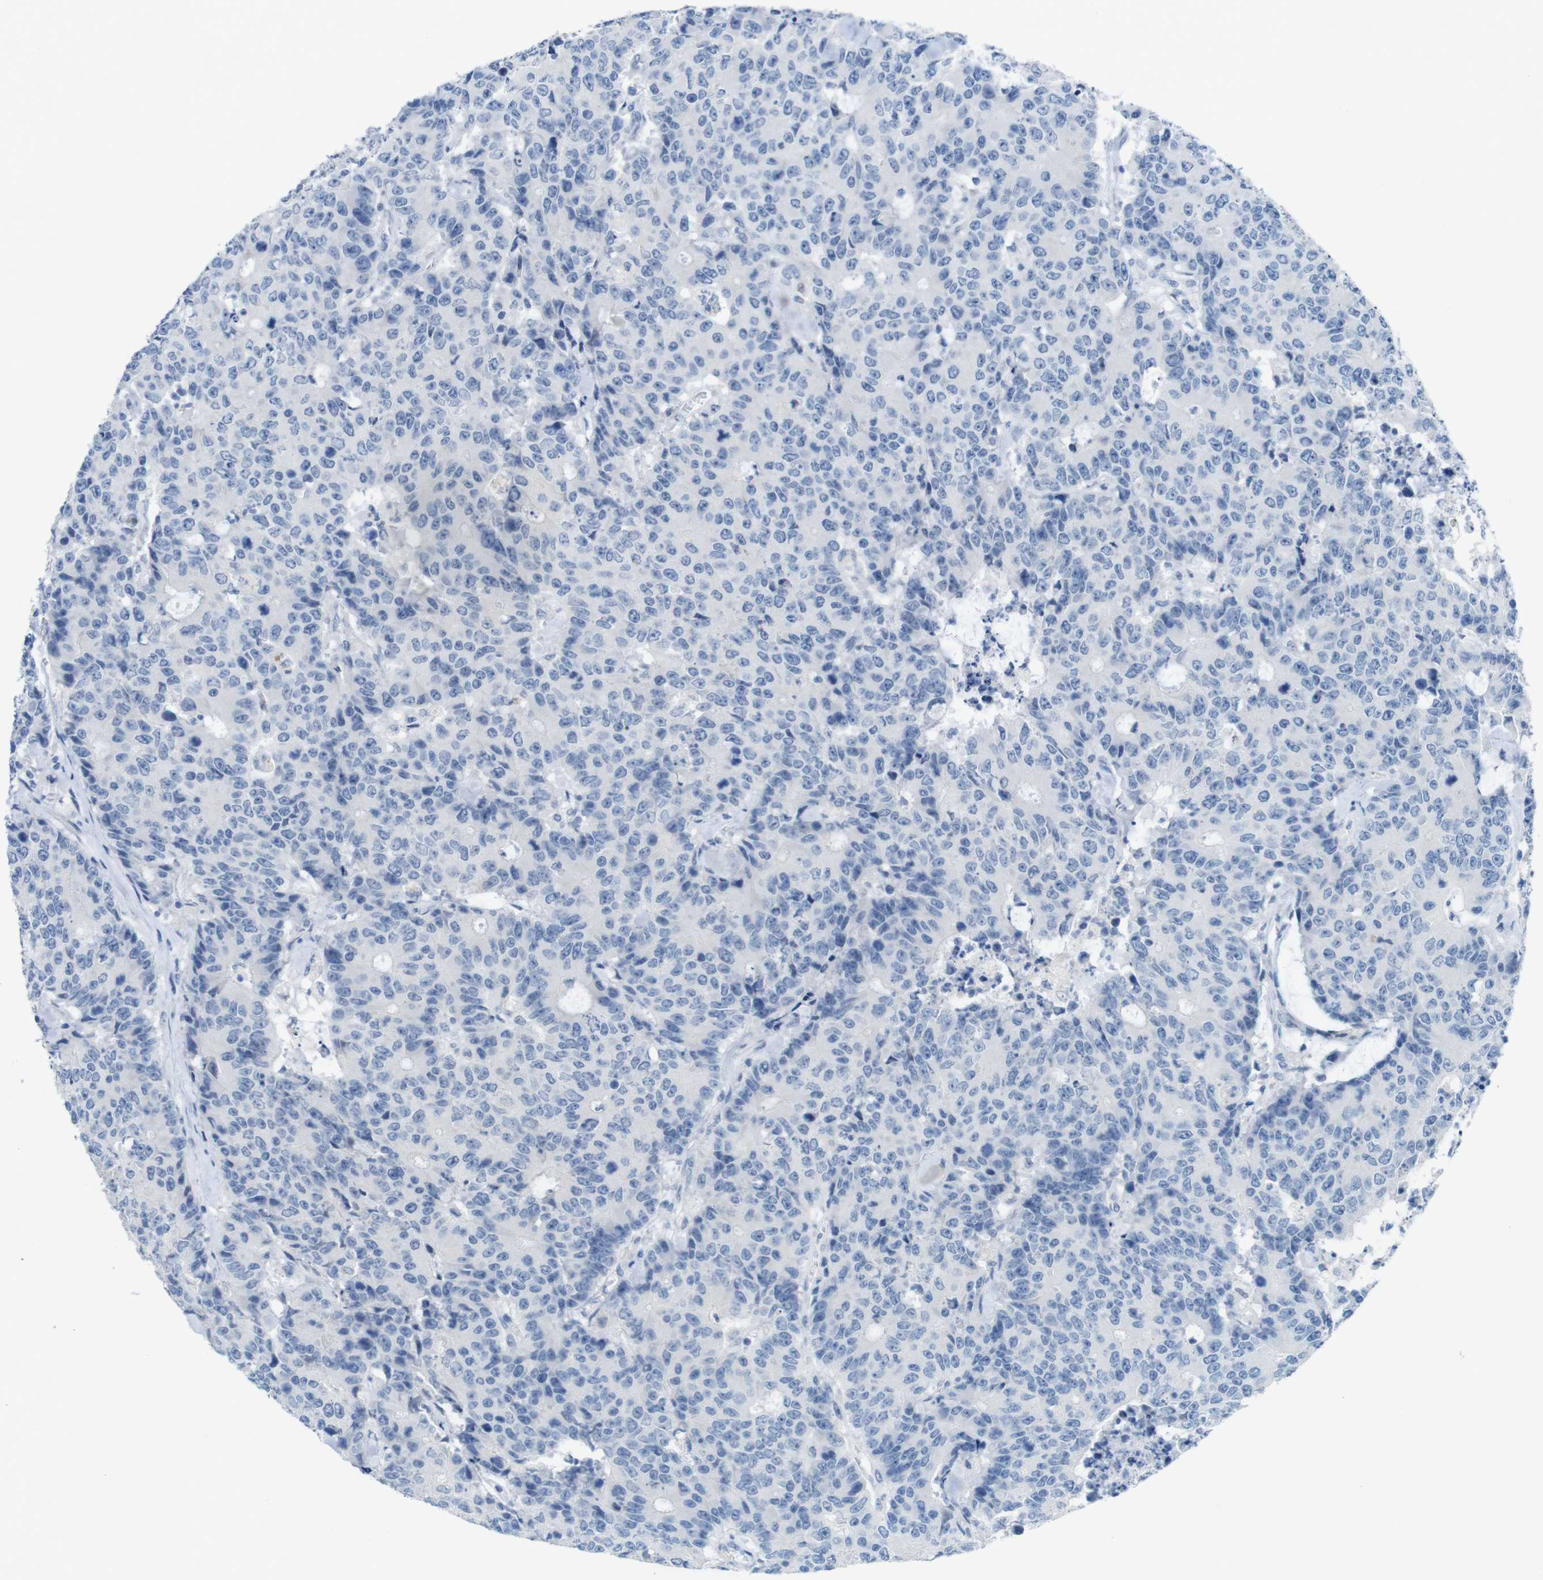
{"staining": {"intensity": "negative", "quantity": "none", "location": "none"}, "tissue": "colorectal cancer", "cell_type": "Tumor cells", "image_type": "cancer", "snomed": [{"axis": "morphology", "description": "Adenocarcinoma, NOS"}, {"axis": "topography", "description": "Colon"}], "caption": "DAB immunohistochemical staining of human colorectal cancer exhibits no significant staining in tumor cells.", "gene": "OPN1SW", "patient": {"sex": "female", "age": 86}}